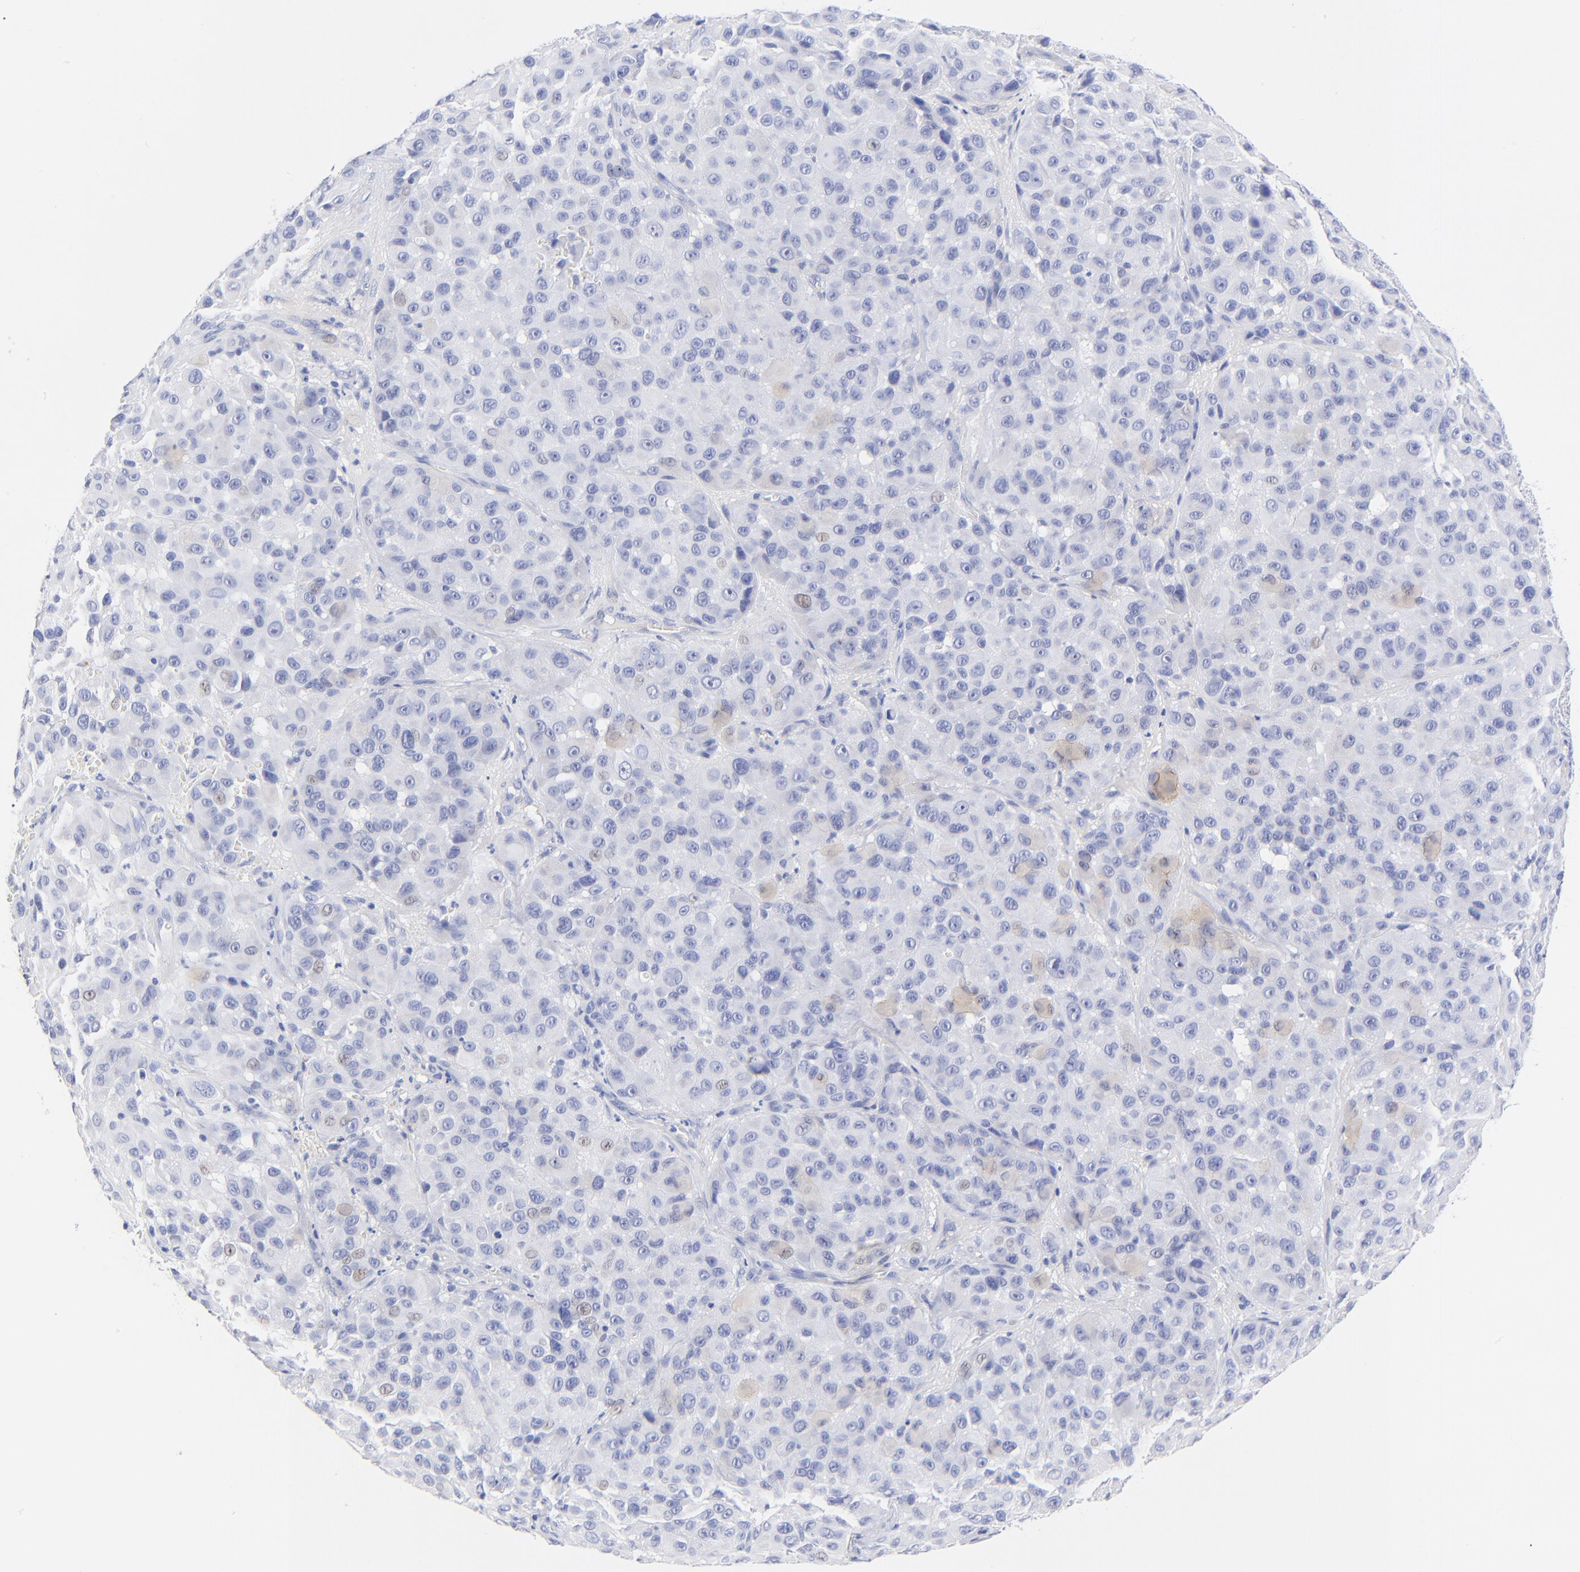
{"staining": {"intensity": "negative", "quantity": "none", "location": "none"}, "tissue": "melanoma", "cell_type": "Tumor cells", "image_type": "cancer", "snomed": [{"axis": "morphology", "description": "Malignant melanoma, NOS"}, {"axis": "topography", "description": "Skin"}], "caption": "High power microscopy micrograph of an IHC histopathology image of melanoma, revealing no significant expression in tumor cells. (DAB immunohistochemistry (IHC), high magnification).", "gene": "SULT4A1", "patient": {"sex": "female", "age": 21}}